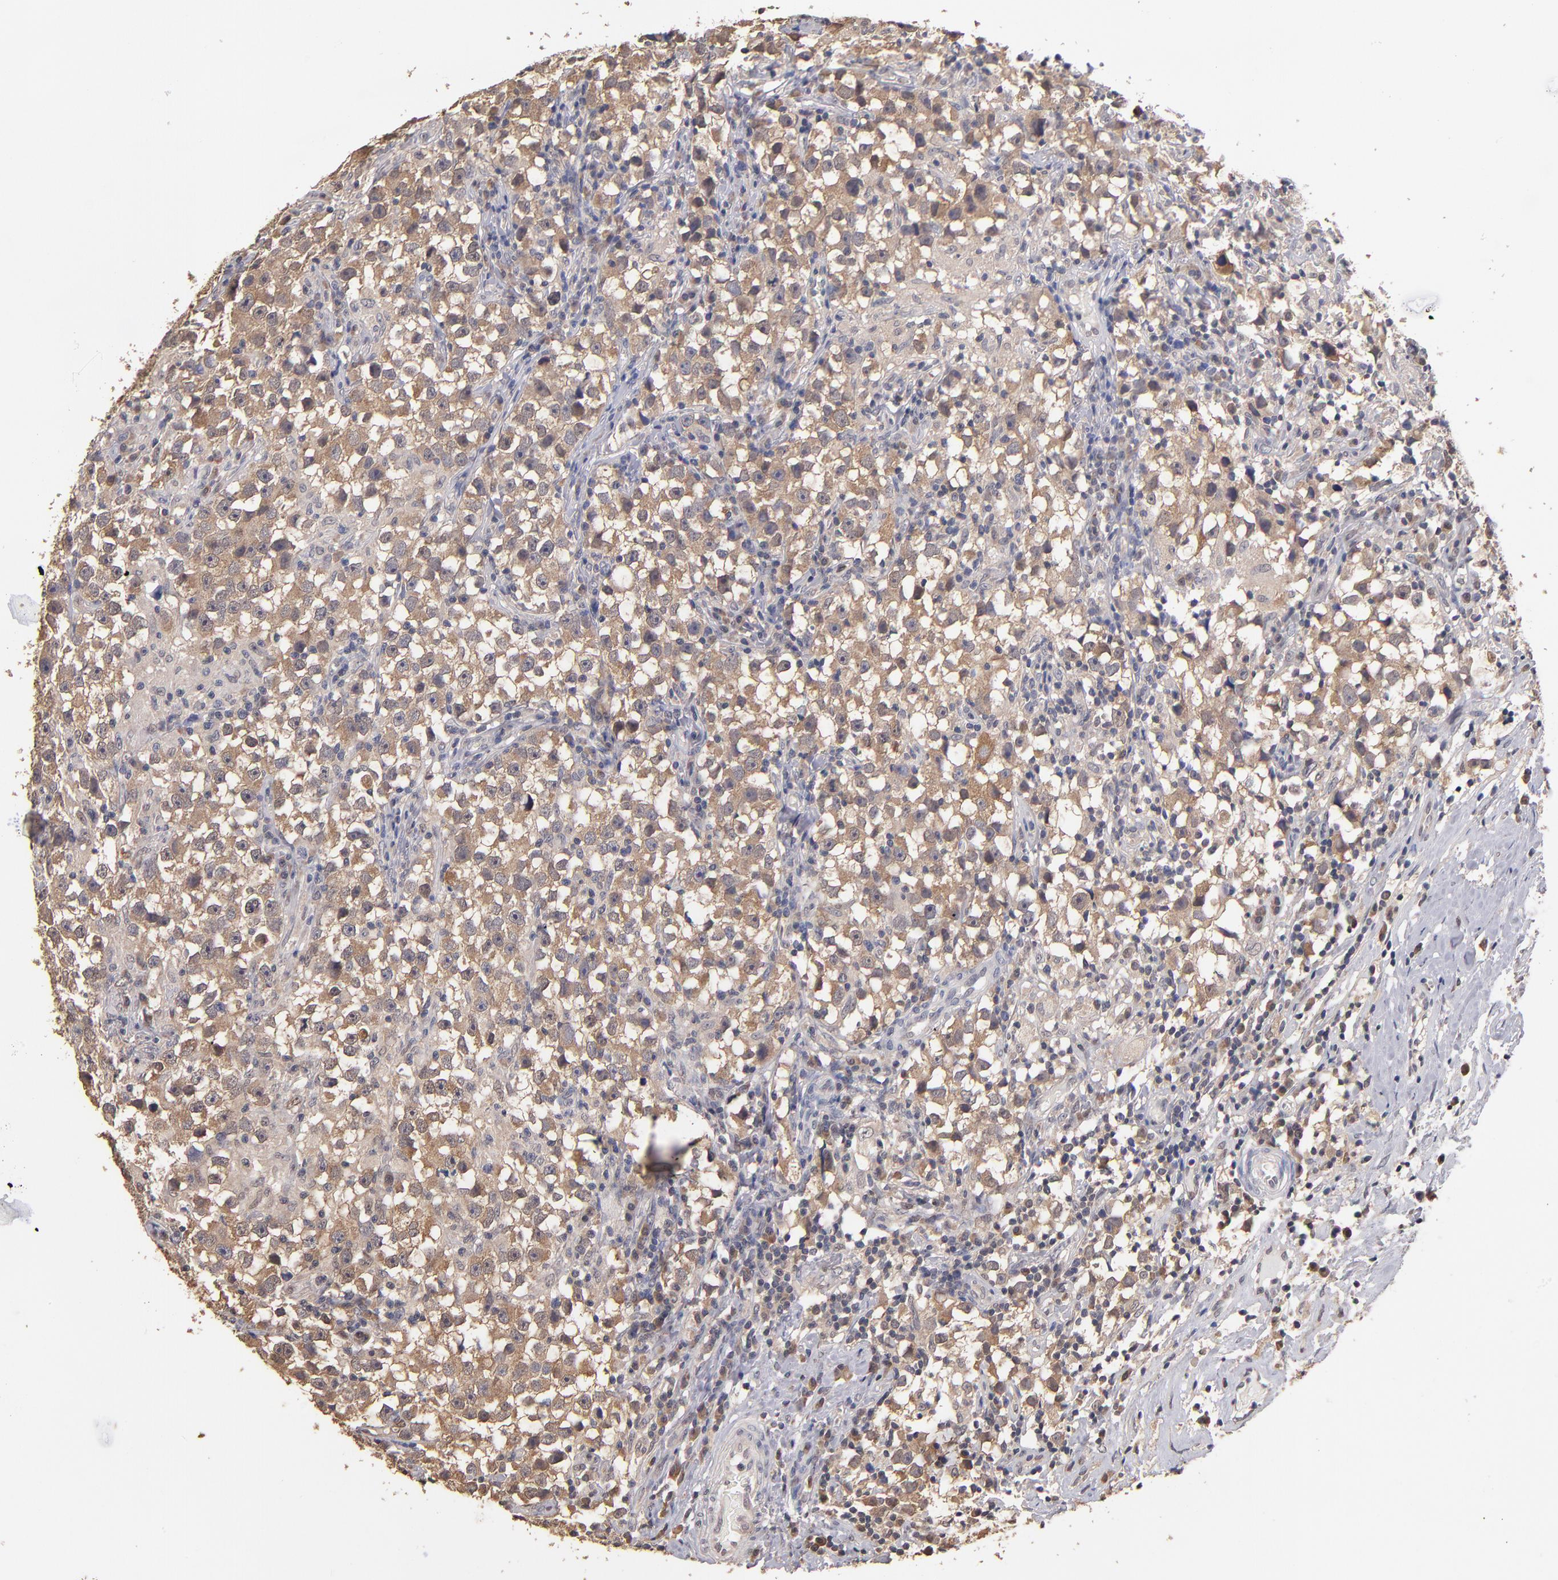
{"staining": {"intensity": "weak", "quantity": "25%-75%", "location": "cytoplasmic/membranous"}, "tissue": "testis cancer", "cell_type": "Tumor cells", "image_type": "cancer", "snomed": [{"axis": "morphology", "description": "Seminoma, NOS"}, {"axis": "topography", "description": "Testis"}], "caption": "A brown stain labels weak cytoplasmic/membranous staining of a protein in testis seminoma tumor cells. The staining is performed using DAB brown chromogen to label protein expression. The nuclei are counter-stained blue using hematoxylin.", "gene": "PSMD10", "patient": {"sex": "male", "age": 33}}